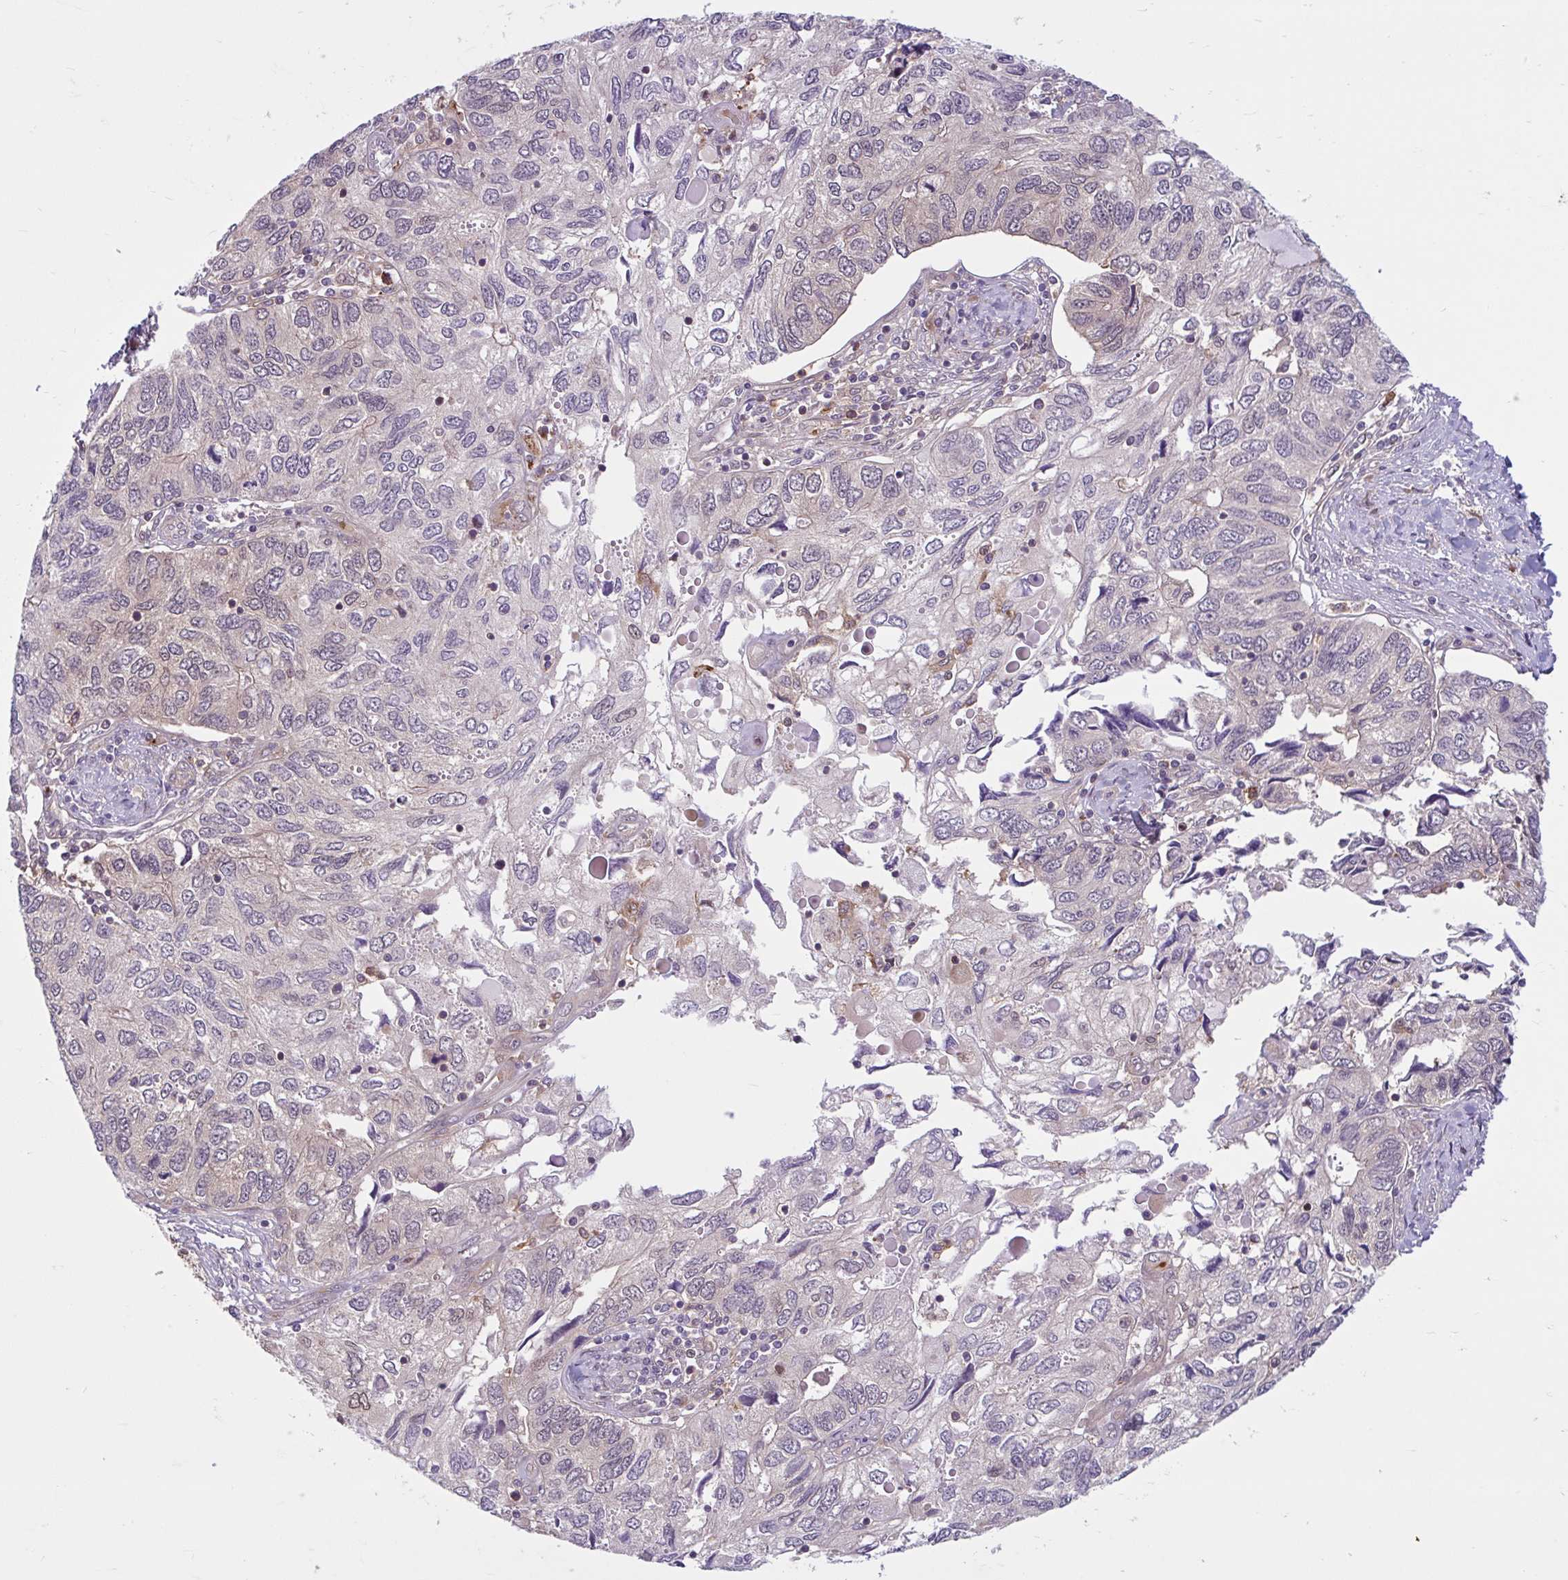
{"staining": {"intensity": "negative", "quantity": "none", "location": "none"}, "tissue": "endometrial cancer", "cell_type": "Tumor cells", "image_type": "cancer", "snomed": [{"axis": "morphology", "description": "Carcinoma, NOS"}, {"axis": "topography", "description": "Uterus"}], "caption": "Immunohistochemistry micrograph of neoplastic tissue: endometrial cancer (carcinoma) stained with DAB (3,3'-diaminobenzidine) exhibits no significant protein staining in tumor cells.", "gene": "HMBS", "patient": {"sex": "female", "age": 76}}